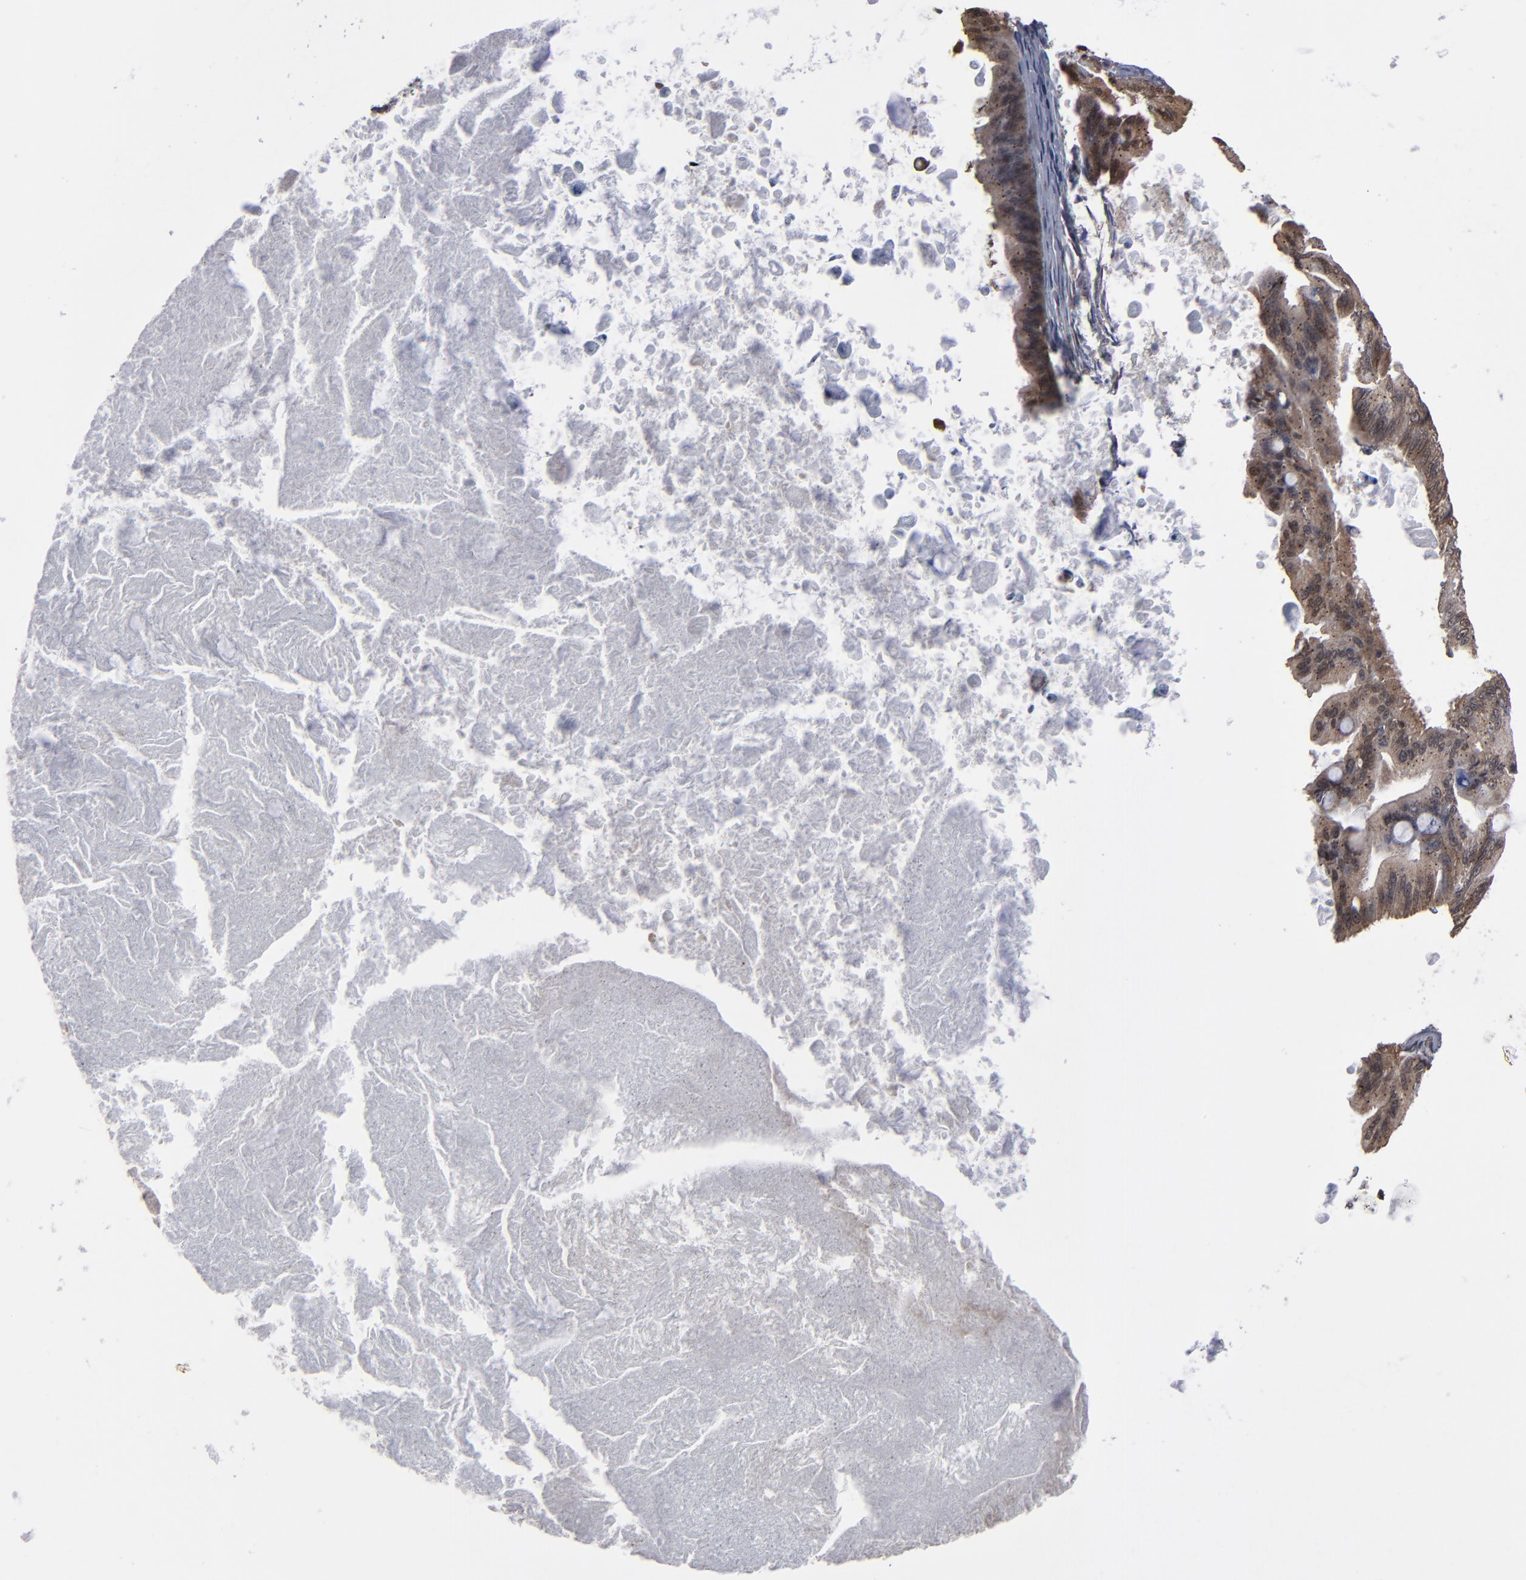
{"staining": {"intensity": "moderate", "quantity": ">75%", "location": "cytoplasmic/membranous"}, "tissue": "ovarian cancer", "cell_type": "Tumor cells", "image_type": "cancer", "snomed": [{"axis": "morphology", "description": "Cystadenocarcinoma, mucinous, NOS"}, {"axis": "topography", "description": "Ovary"}], "caption": "Tumor cells exhibit moderate cytoplasmic/membranous expression in about >75% of cells in ovarian cancer.", "gene": "KIAA2026", "patient": {"sex": "female", "age": 37}}